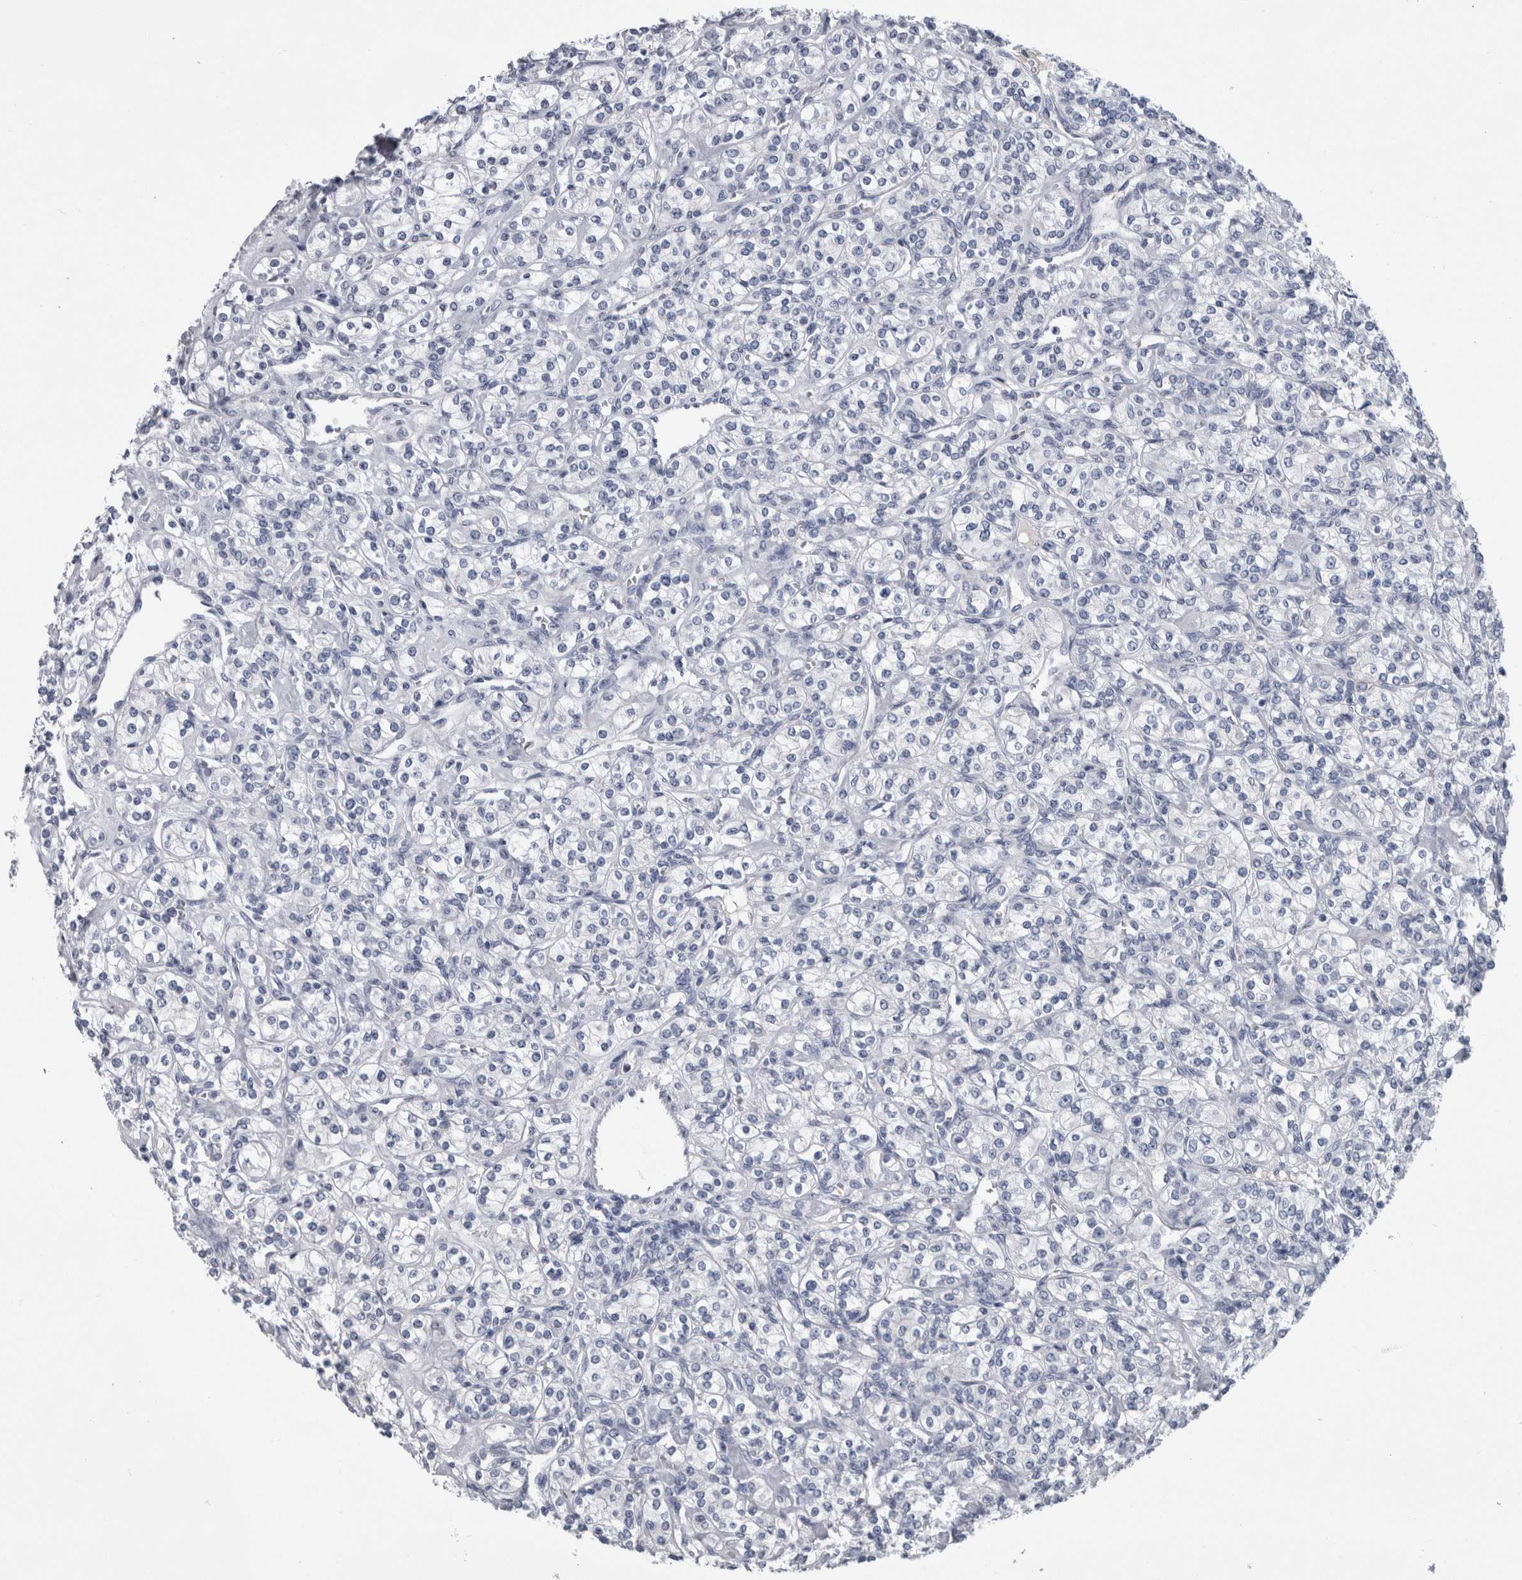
{"staining": {"intensity": "negative", "quantity": "none", "location": "none"}, "tissue": "renal cancer", "cell_type": "Tumor cells", "image_type": "cancer", "snomed": [{"axis": "morphology", "description": "Adenocarcinoma, NOS"}, {"axis": "topography", "description": "Kidney"}], "caption": "Immunohistochemistry histopathology image of neoplastic tissue: human renal cancer stained with DAB (3,3'-diaminobenzidine) reveals no significant protein expression in tumor cells.", "gene": "PAX5", "patient": {"sex": "male", "age": 77}}